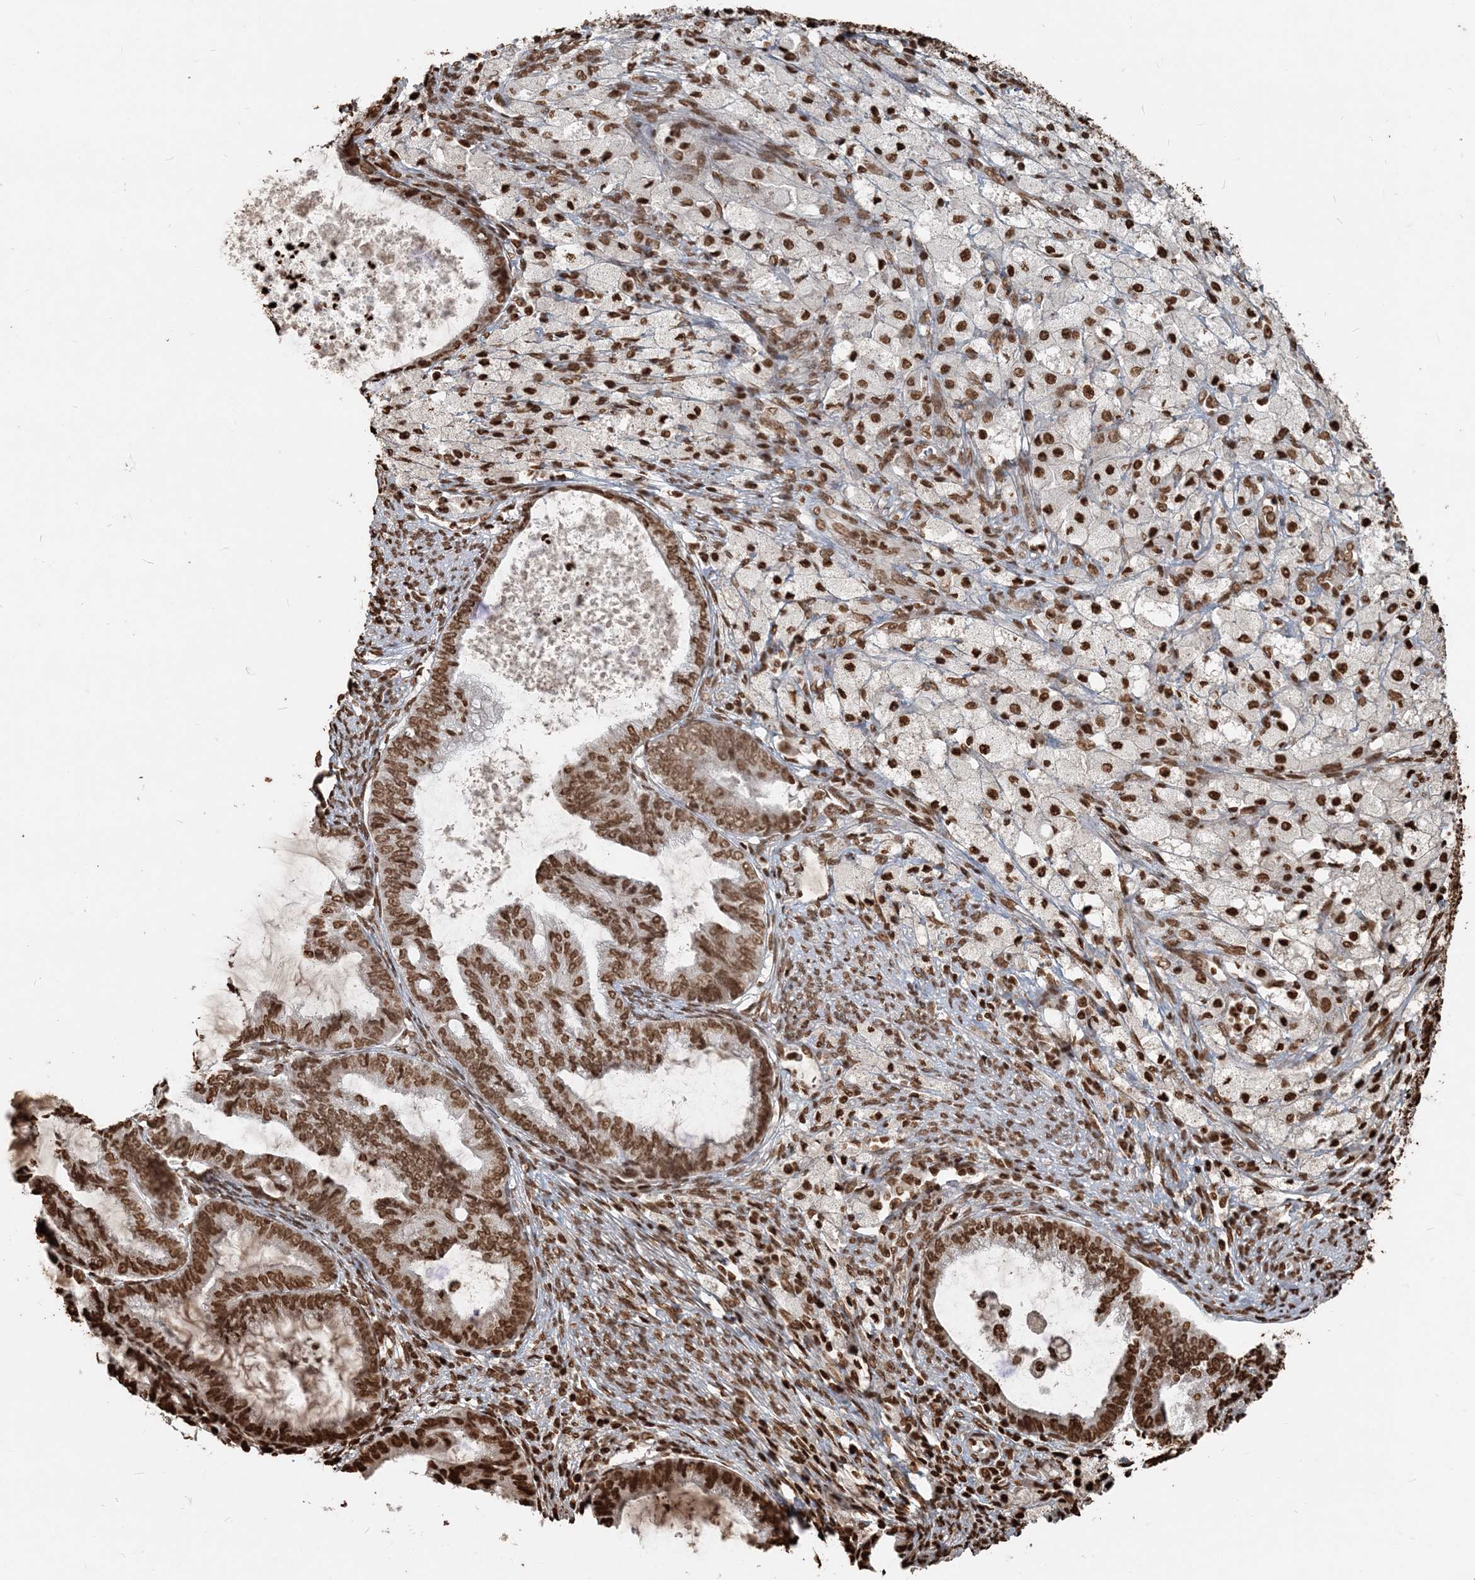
{"staining": {"intensity": "moderate", "quantity": ">75%", "location": "nuclear"}, "tissue": "cervical cancer", "cell_type": "Tumor cells", "image_type": "cancer", "snomed": [{"axis": "morphology", "description": "Normal tissue, NOS"}, {"axis": "morphology", "description": "Adenocarcinoma, NOS"}, {"axis": "topography", "description": "Cervix"}, {"axis": "topography", "description": "Endometrium"}], "caption": "The immunohistochemical stain shows moderate nuclear staining in tumor cells of cervical cancer tissue.", "gene": "H3-3B", "patient": {"sex": "female", "age": 86}}